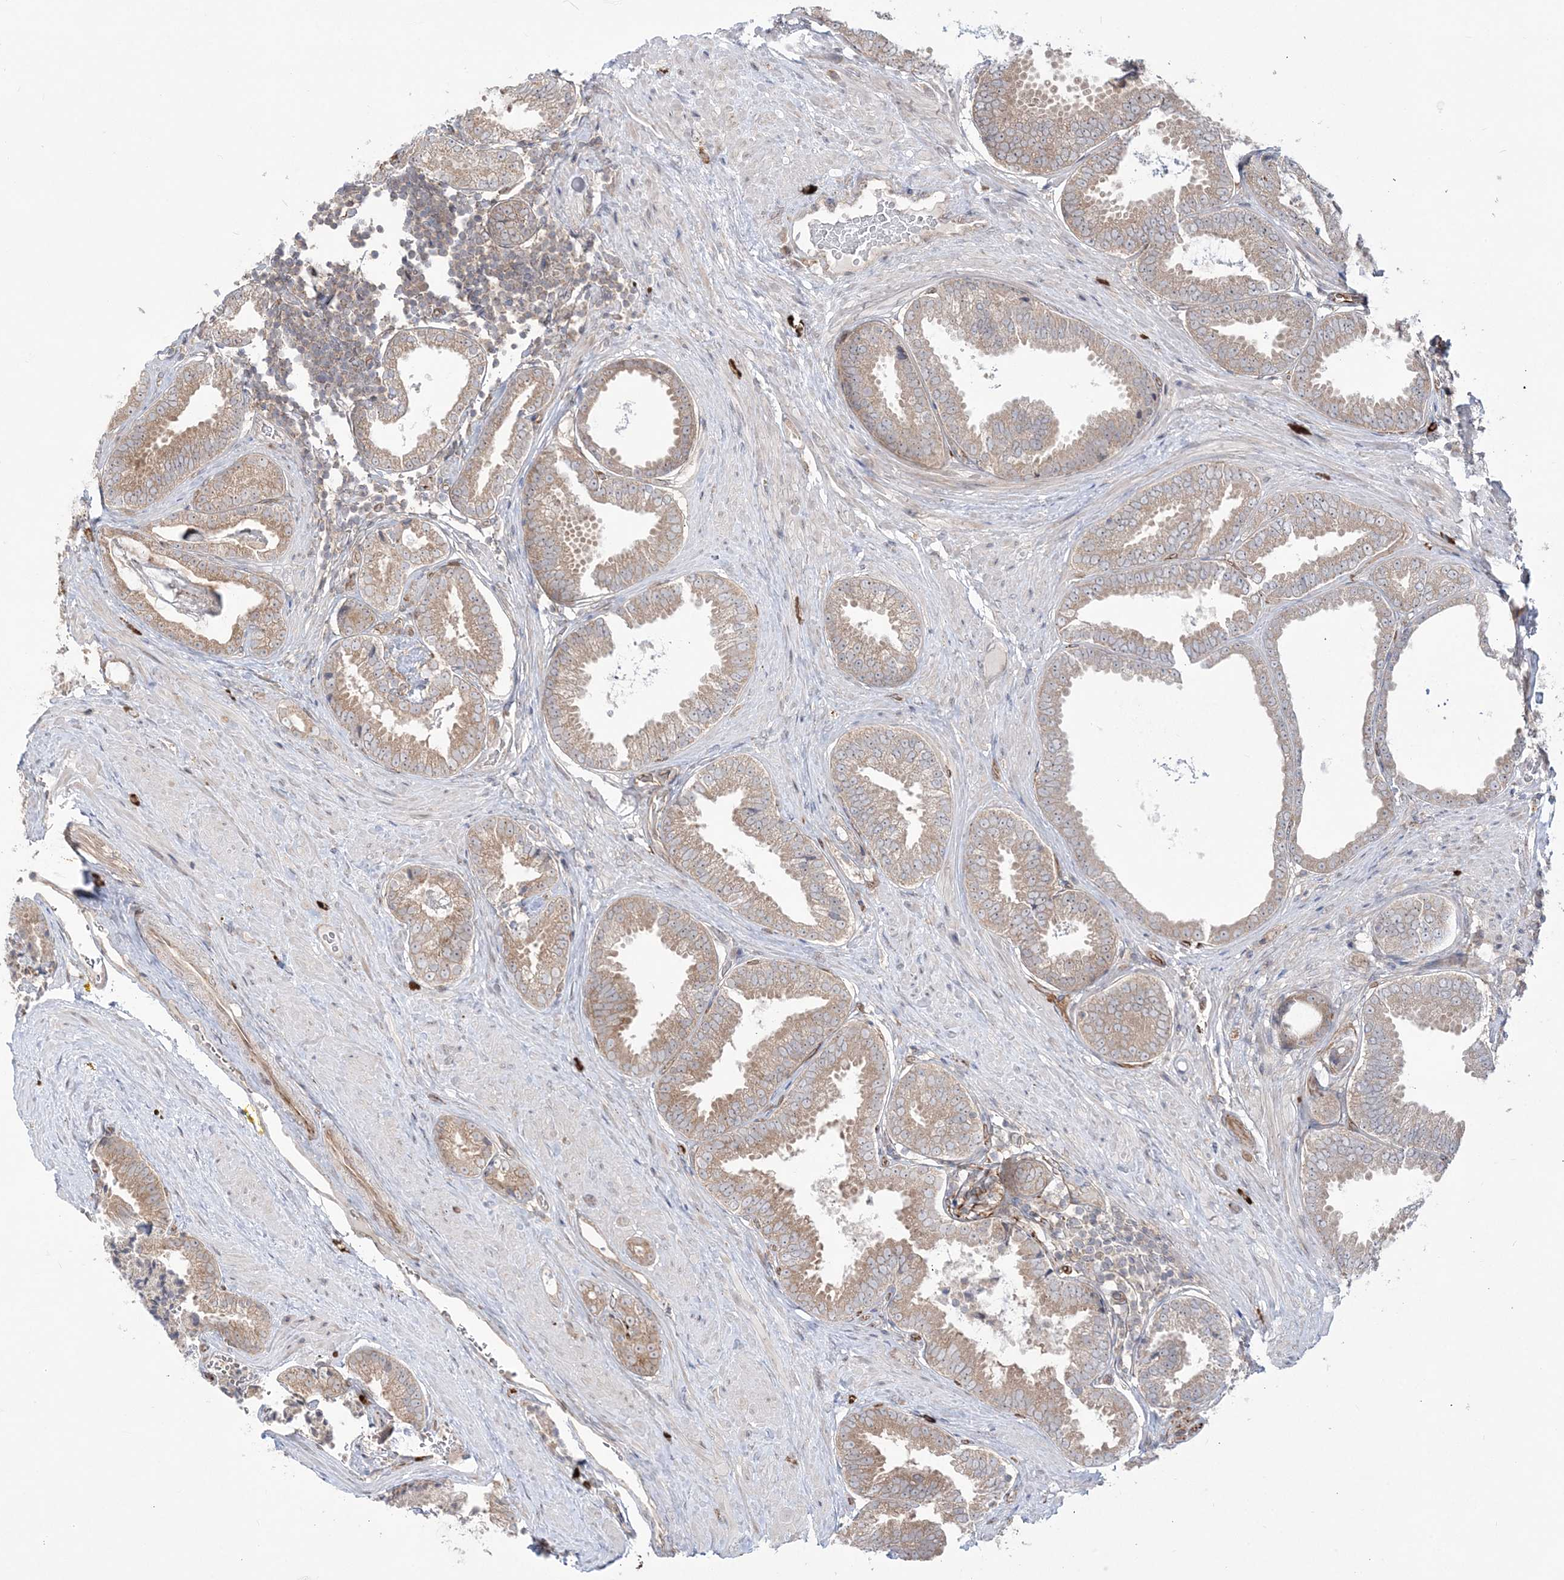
{"staining": {"intensity": "moderate", "quantity": ">75%", "location": "cytoplasmic/membranous"}, "tissue": "prostate cancer", "cell_type": "Tumor cells", "image_type": "cancer", "snomed": [{"axis": "morphology", "description": "Adenocarcinoma, Low grade"}, {"axis": "topography", "description": "Prostate"}], "caption": "Immunohistochemical staining of human prostate cancer displays medium levels of moderate cytoplasmic/membranous staining in approximately >75% of tumor cells. (DAB IHC, brown staining for protein, blue staining for nuclei).", "gene": "DHX57", "patient": {"sex": "male", "age": 71}}